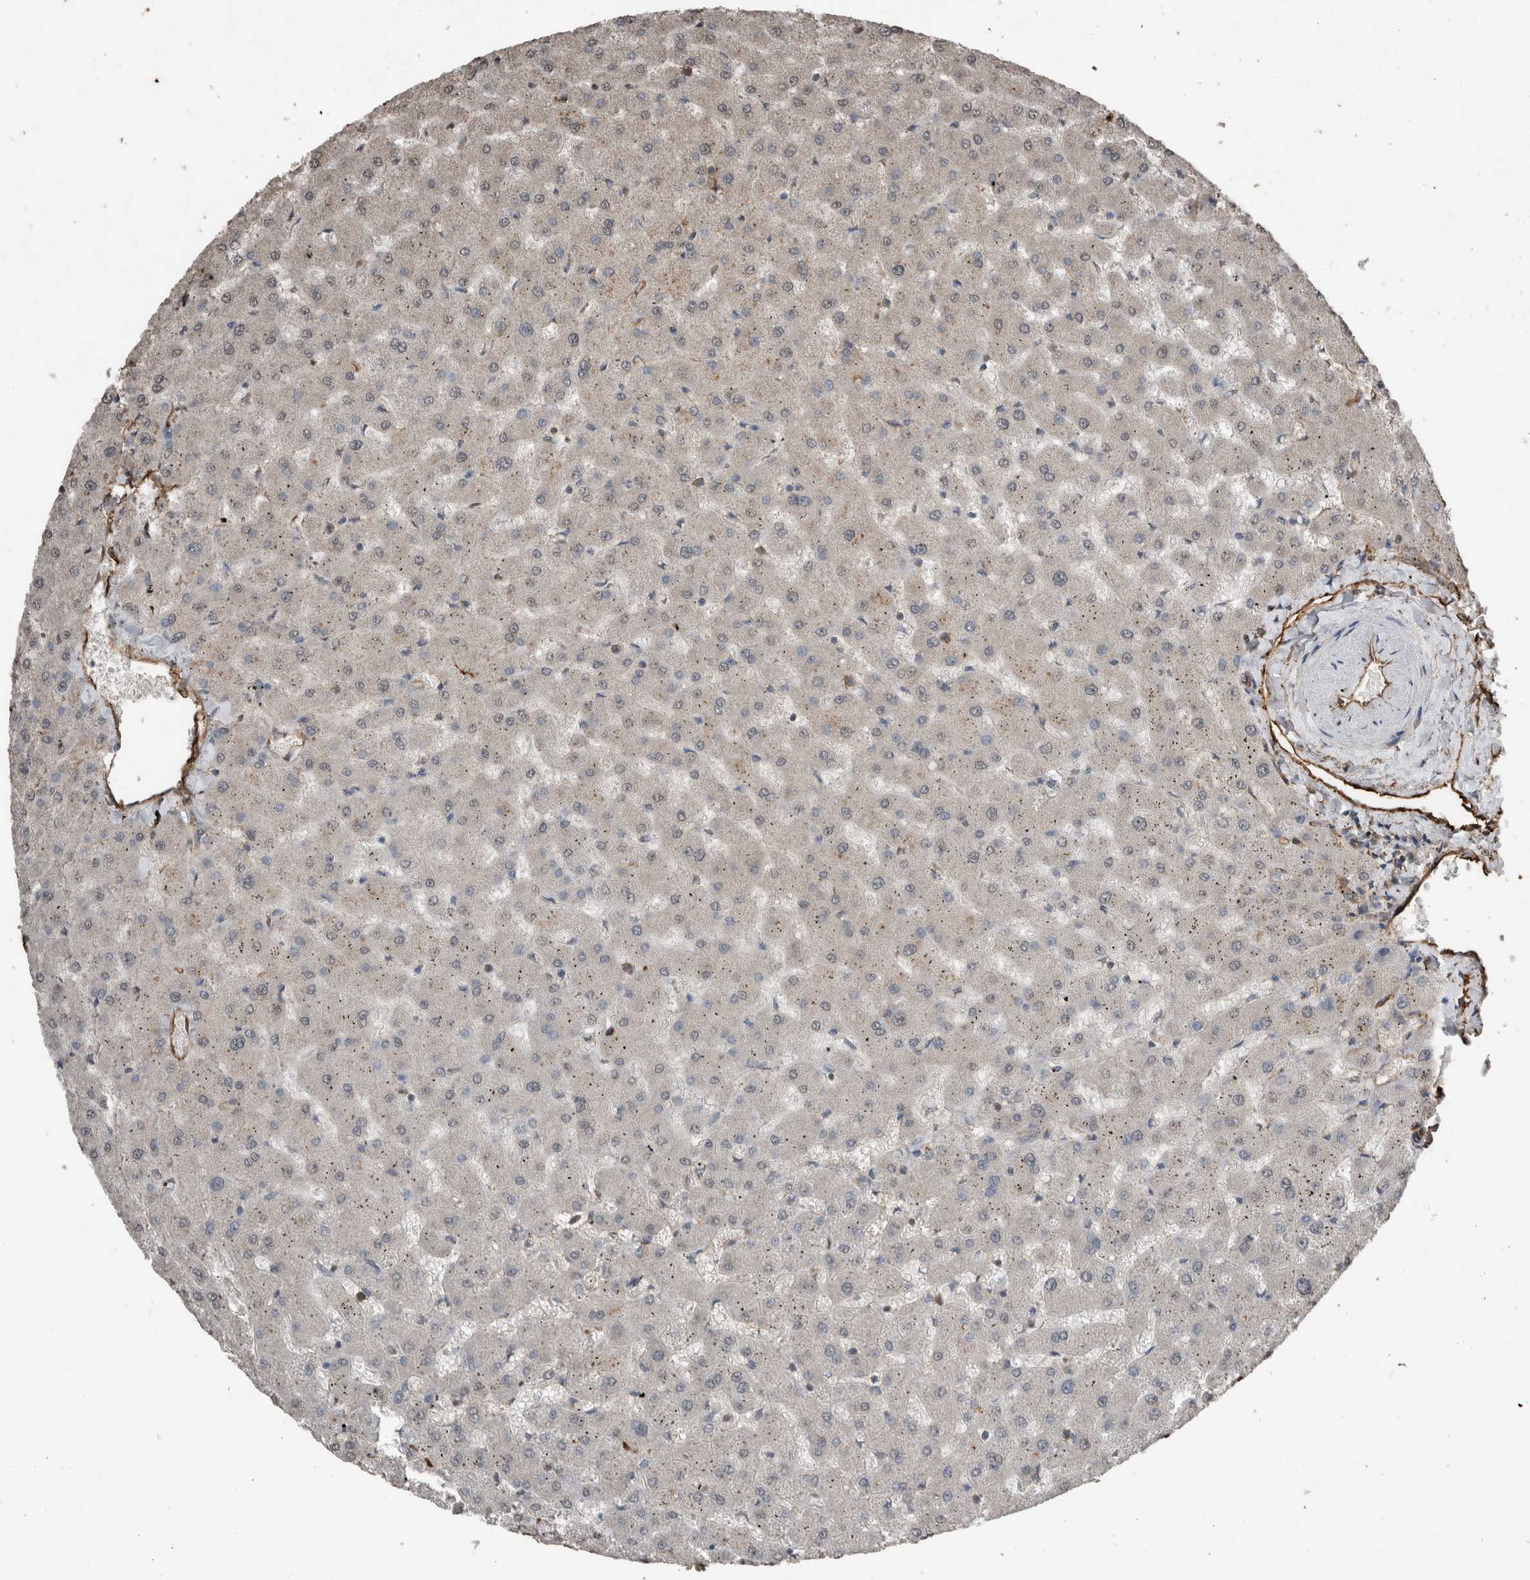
{"staining": {"intensity": "moderate", "quantity": ">75%", "location": "cytoplasmic/membranous"}, "tissue": "liver", "cell_type": "Cholangiocytes", "image_type": "normal", "snomed": [{"axis": "morphology", "description": "Normal tissue, NOS"}, {"axis": "topography", "description": "Liver"}], "caption": "Benign liver was stained to show a protein in brown. There is medium levels of moderate cytoplasmic/membranous staining in about >75% of cholangiocytes. The staining was performed using DAB, with brown indicating positive protein expression. Nuclei are stained blue with hematoxylin.", "gene": "S100A10", "patient": {"sex": "female", "age": 63}}